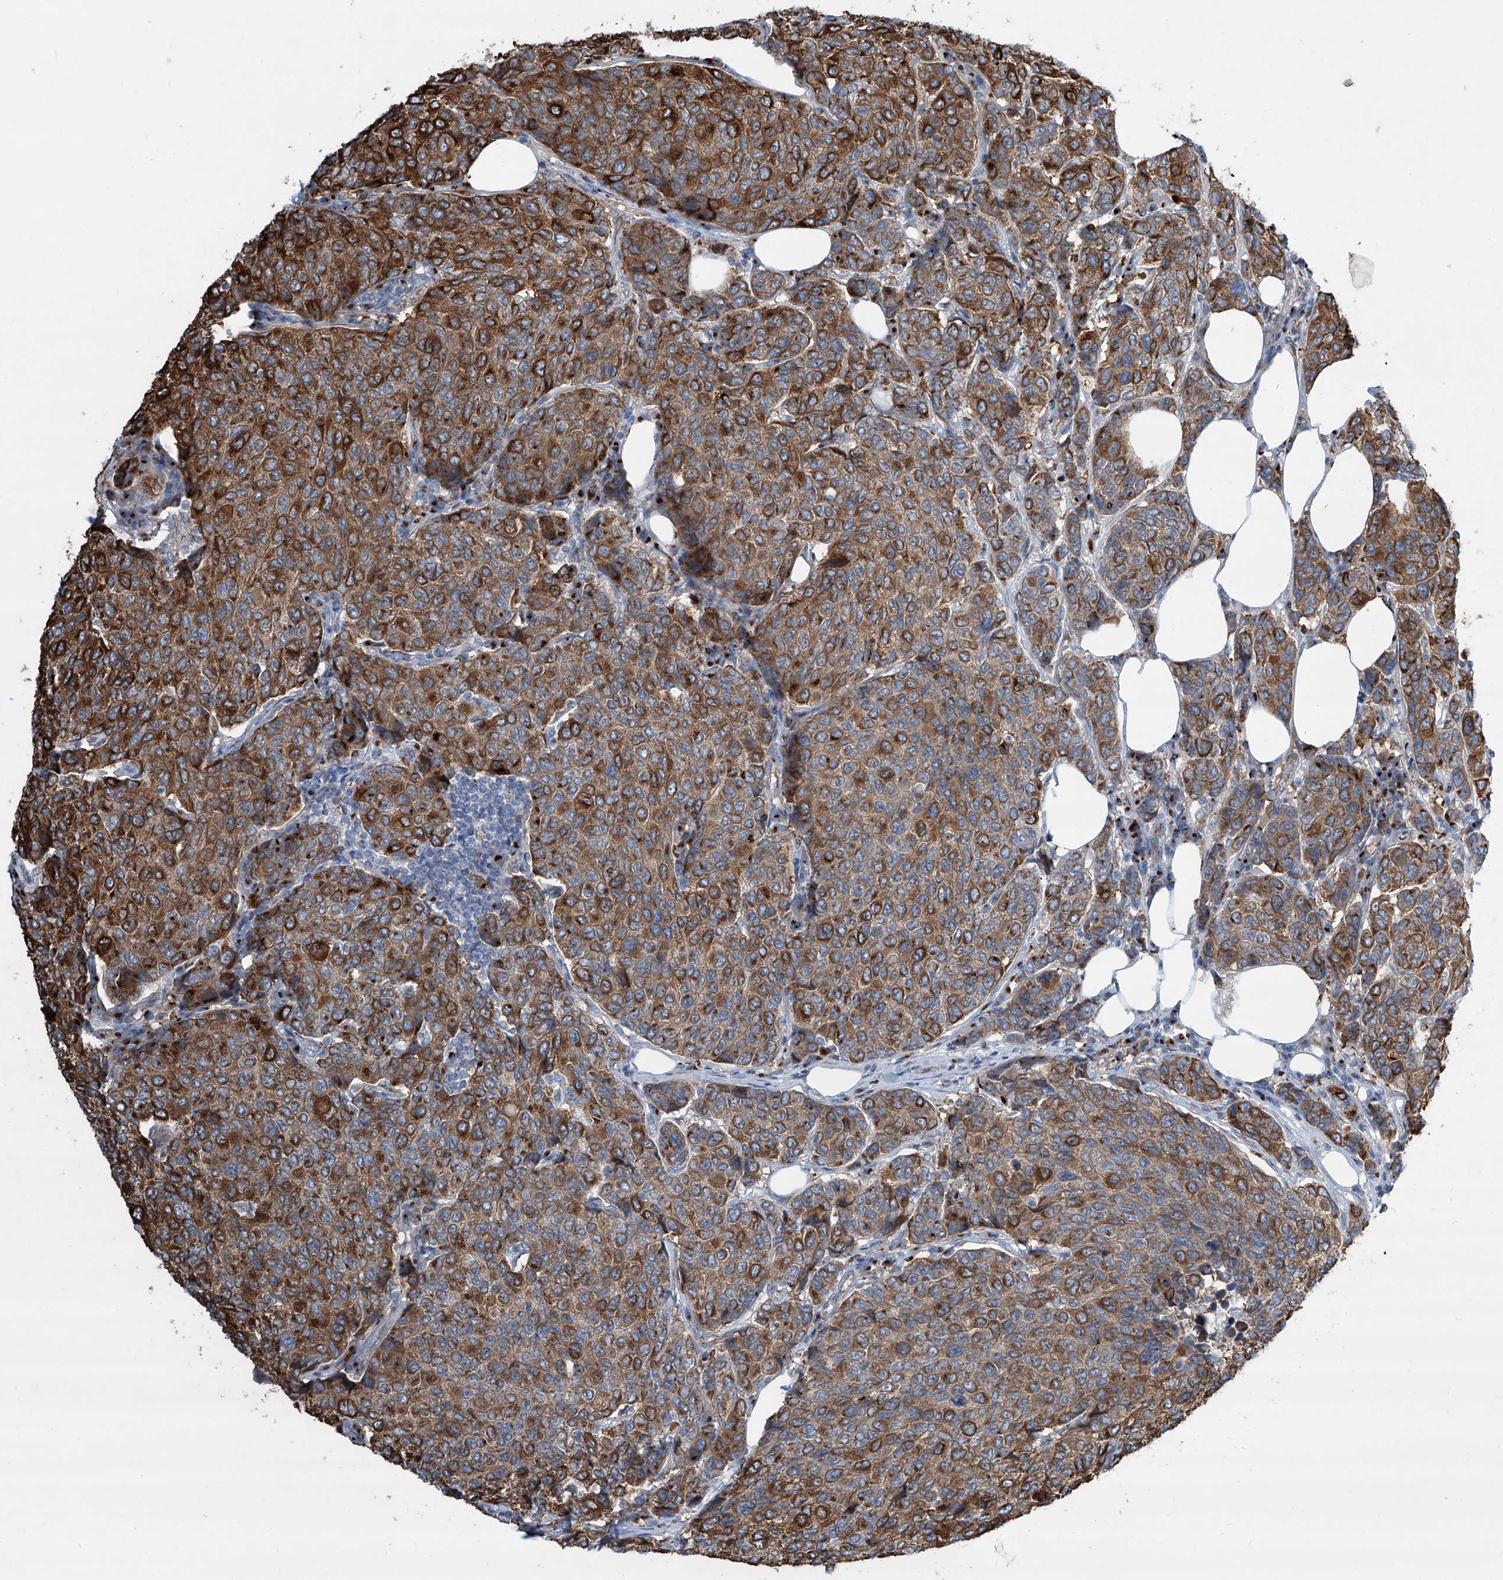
{"staining": {"intensity": "strong", "quantity": ">75%", "location": "cytoplasmic/membranous"}, "tissue": "breast cancer", "cell_type": "Tumor cells", "image_type": "cancer", "snomed": [{"axis": "morphology", "description": "Duct carcinoma"}, {"axis": "topography", "description": "Breast"}], "caption": "This histopathology image demonstrates immunohistochemistry (IHC) staining of breast cancer, with high strong cytoplasmic/membranous expression in approximately >75% of tumor cells.", "gene": "CDH5", "patient": {"sex": "female", "age": 55}}